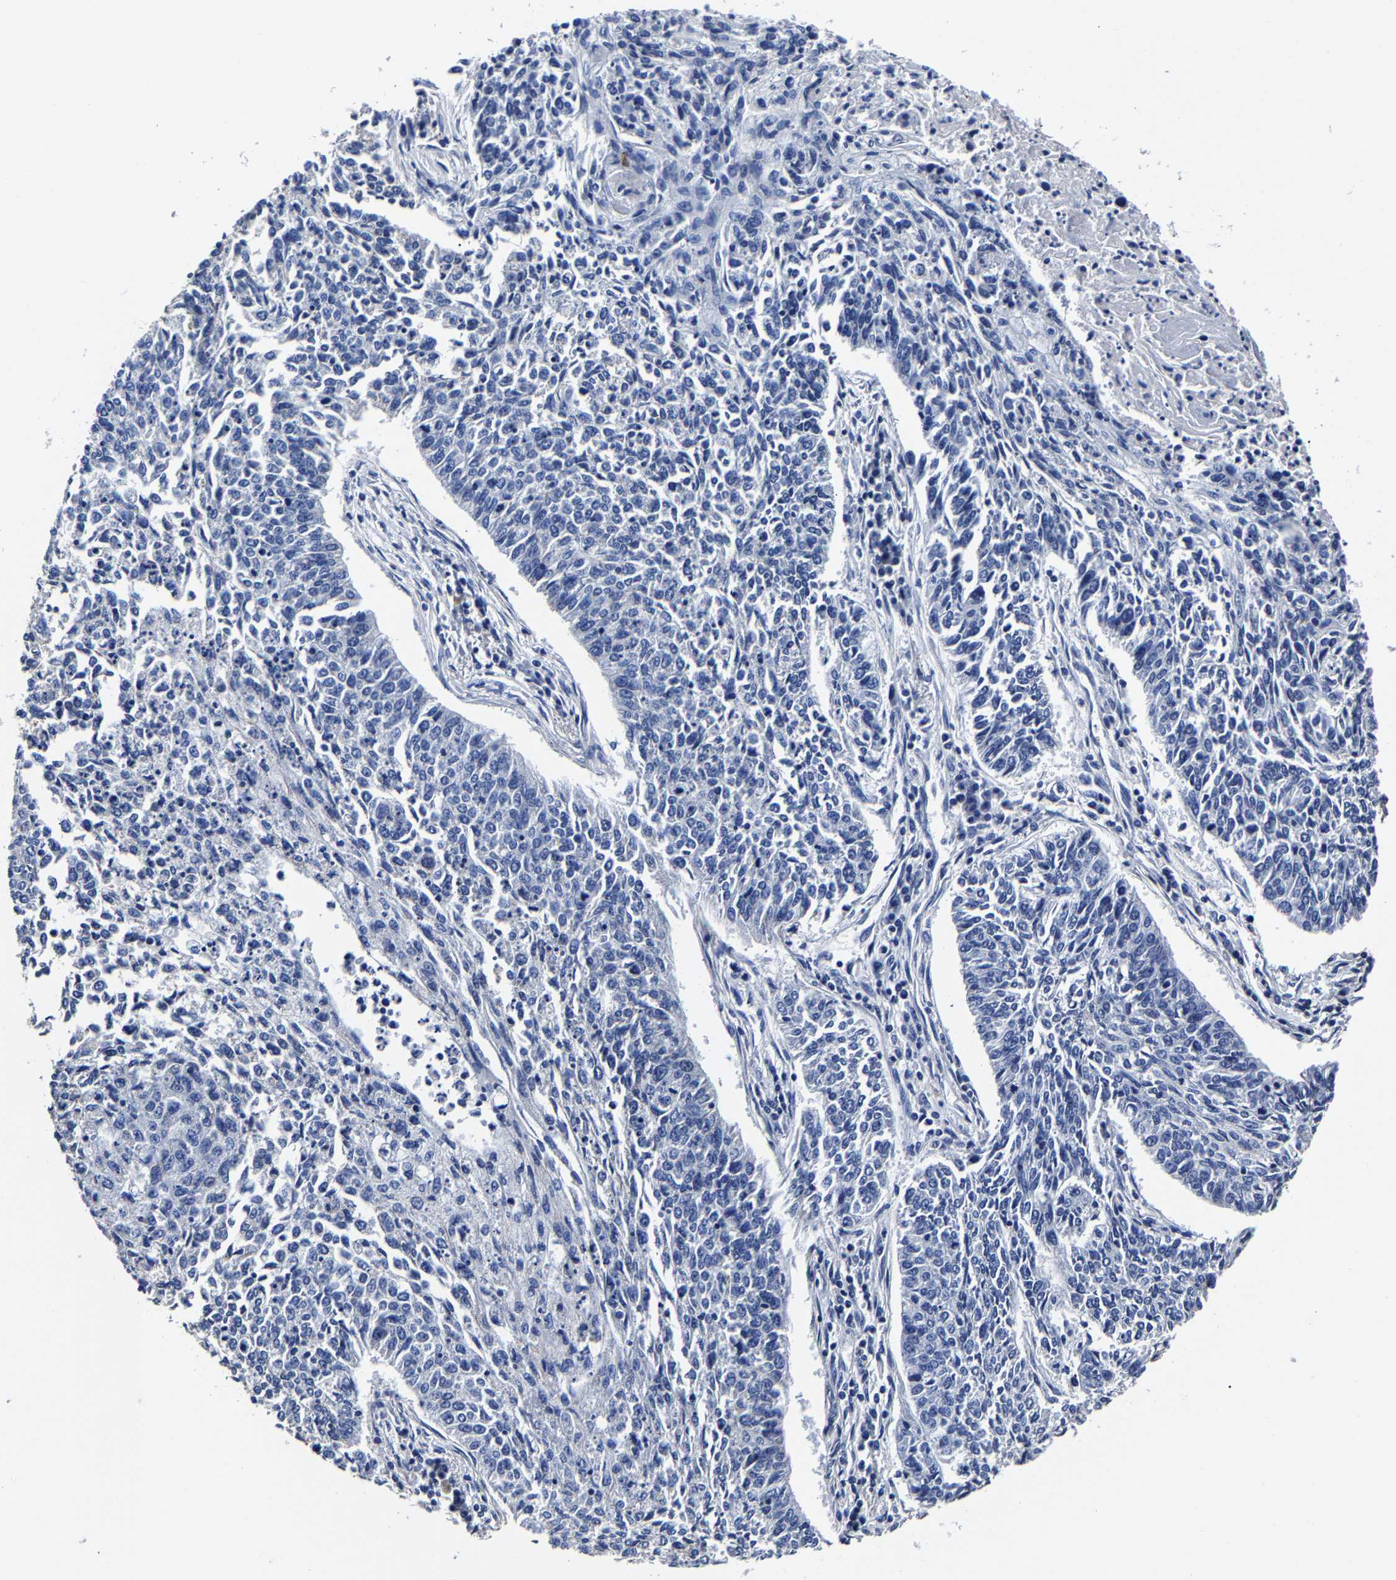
{"staining": {"intensity": "negative", "quantity": "none", "location": "none"}, "tissue": "lung cancer", "cell_type": "Tumor cells", "image_type": "cancer", "snomed": [{"axis": "morphology", "description": "Normal tissue, NOS"}, {"axis": "morphology", "description": "Squamous cell carcinoma, NOS"}, {"axis": "topography", "description": "Cartilage tissue"}, {"axis": "topography", "description": "Bronchus"}, {"axis": "topography", "description": "Lung"}], "caption": "This micrograph is of lung squamous cell carcinoma stained with immunohistochemistry to label a protein in brown with the nuclei are counter-stained blue. There is no positivity in tumor cells.", "gene": "AKAP4", "patient": {"sex": "female", "age": 49}}